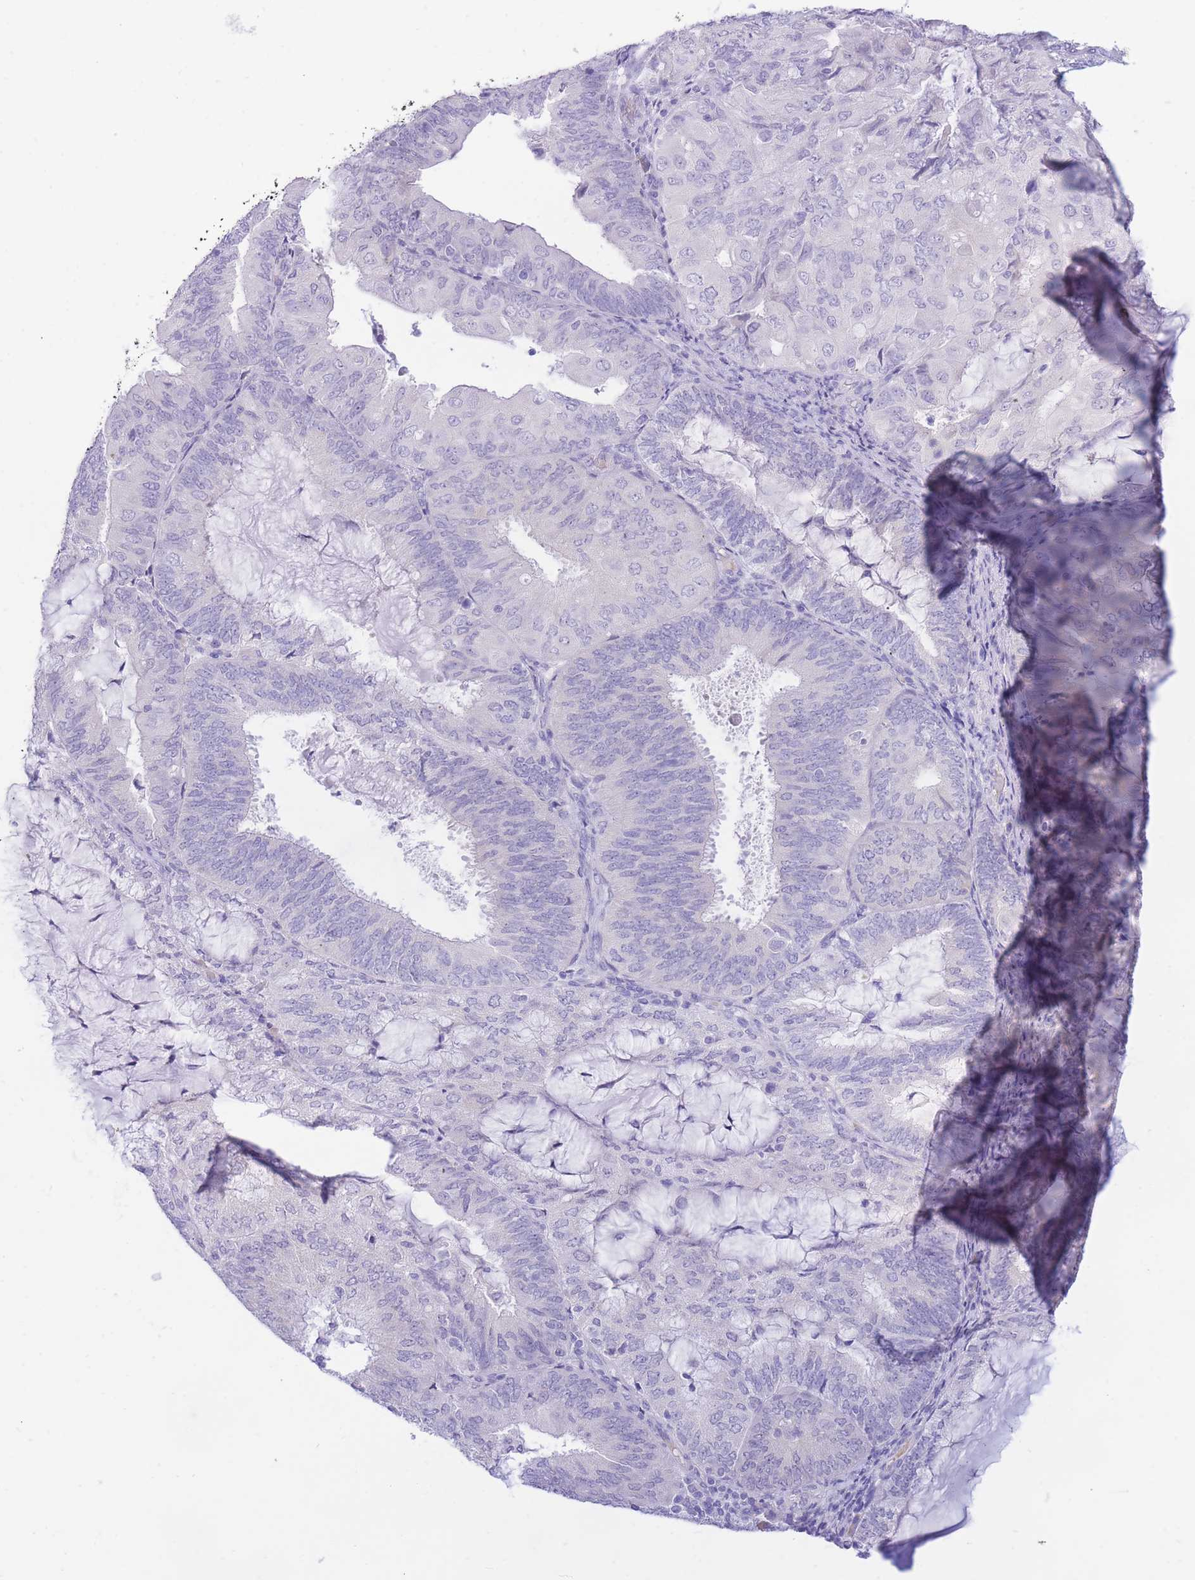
{"staining": {"intensity": "negative", "quantity": "none", "location": "none"}, "tissue": "endometrial cancer", "cell_type": "Tumor cells", "image_type": "cancer", "snomed": [{"axis": "morphology", "description": "Adenocarcinoma, NOS"}, {"axis": "topography", "description": "Endometrium"}], "caption": "A micrograph of endometrial cancer stained for a protein displays no brown staining in tumor cells.", "gene": "SSUH2", "patient": {"sex": "female", "age": 81}}